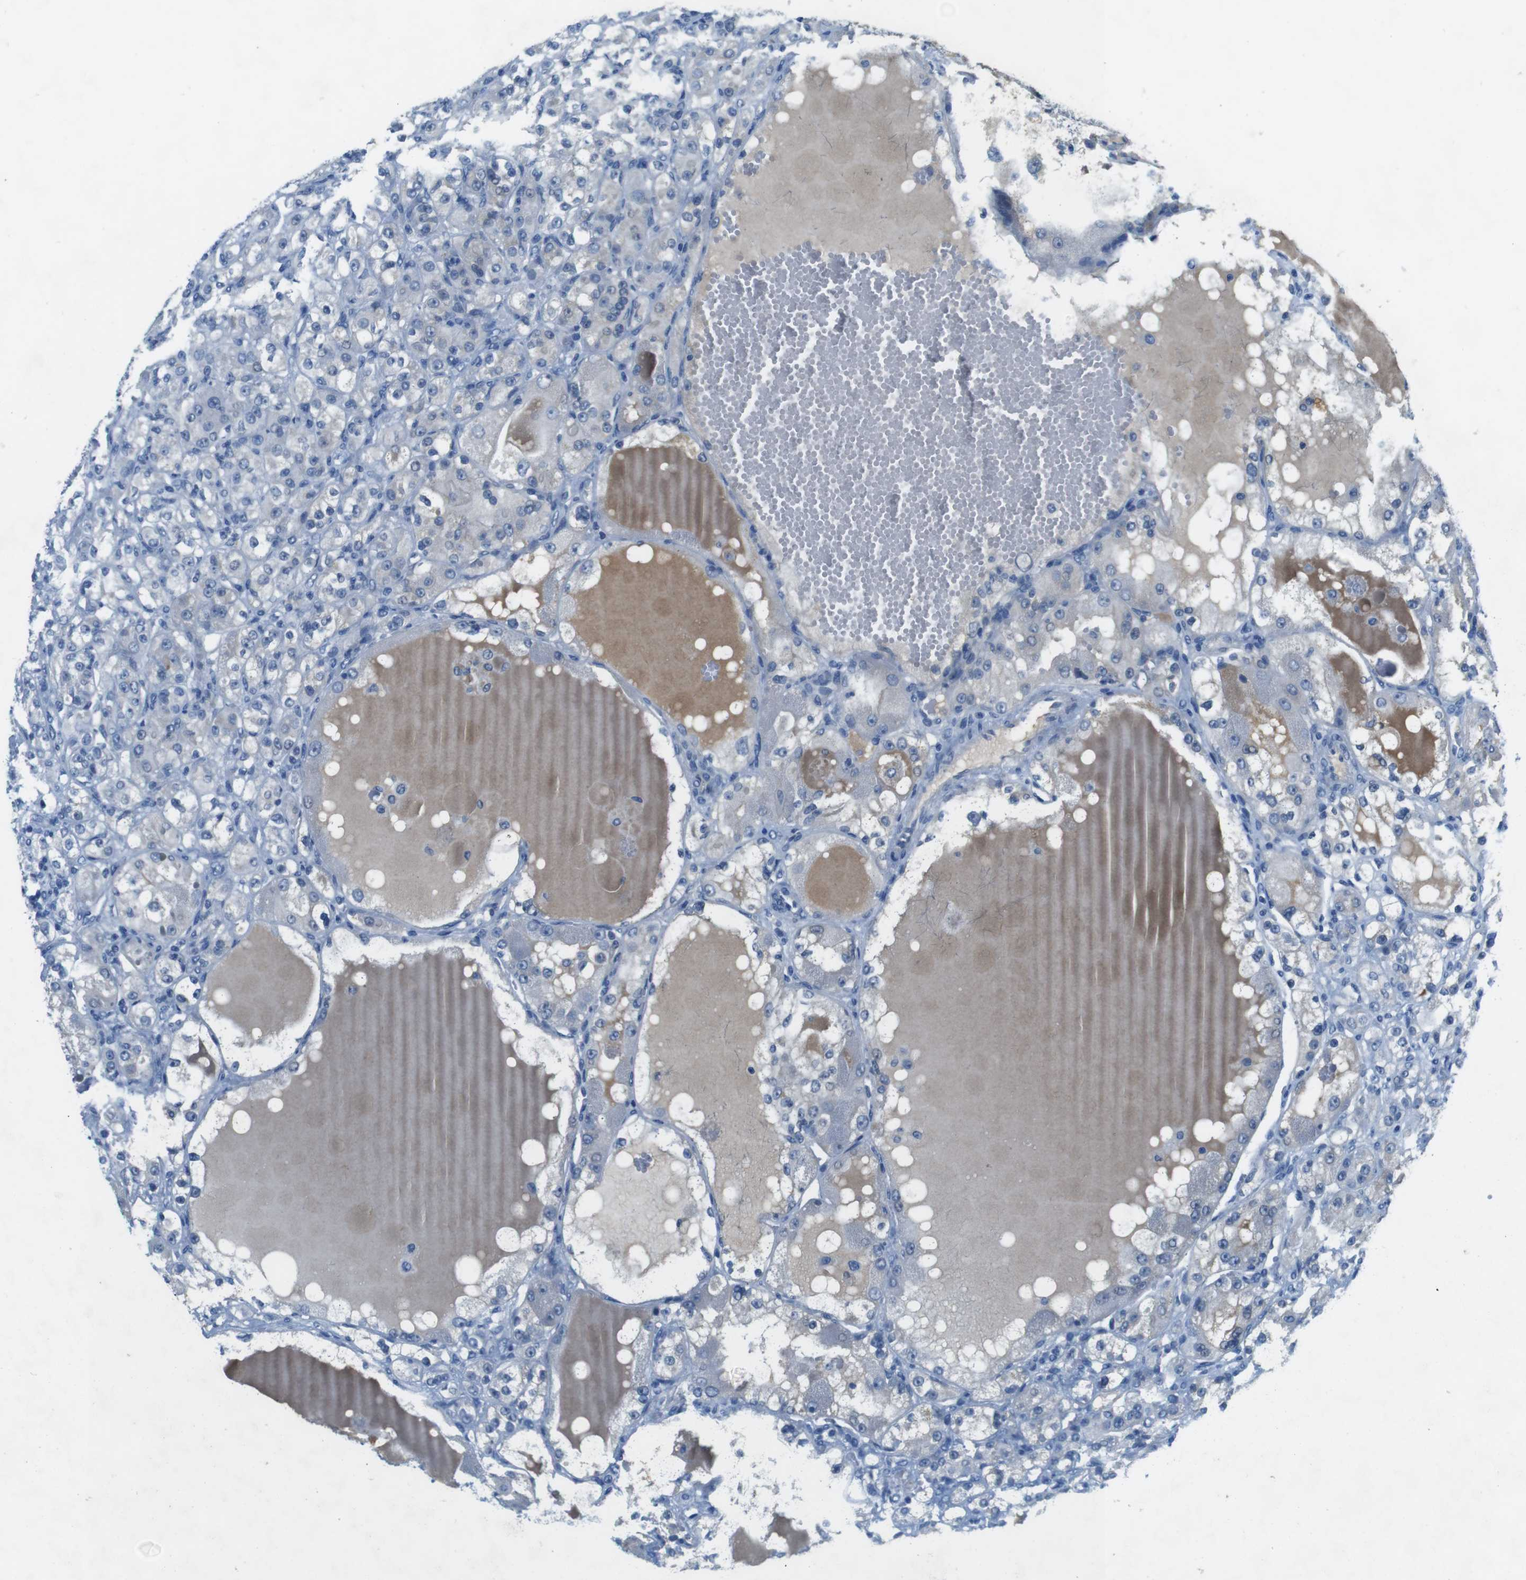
{"staining": {"intensity": "negative", "quantity": "none", "location": "none"}, "tissue": "renal cancer", "cell_type": "Tumor cells", "image_type": "cancer", "snomed": [{"axis": "morphology", "description": "Normal tissue, NOS"}, {"axis": "morphology", "description": "Adenocarcinoma, NOS"}, {"axis": "topography", "description": "Kidney"}], "caption": "High magnification brightfield microscopy of renal adenocarcinoma stained with DAB (3,3'-diaminobenzidine) (brown) and counterstained with hematoxylin (blue): tumor cells show no significant expression.", "gene": "SLC35A3", "patient": {"sex": "male", "age": 61}}